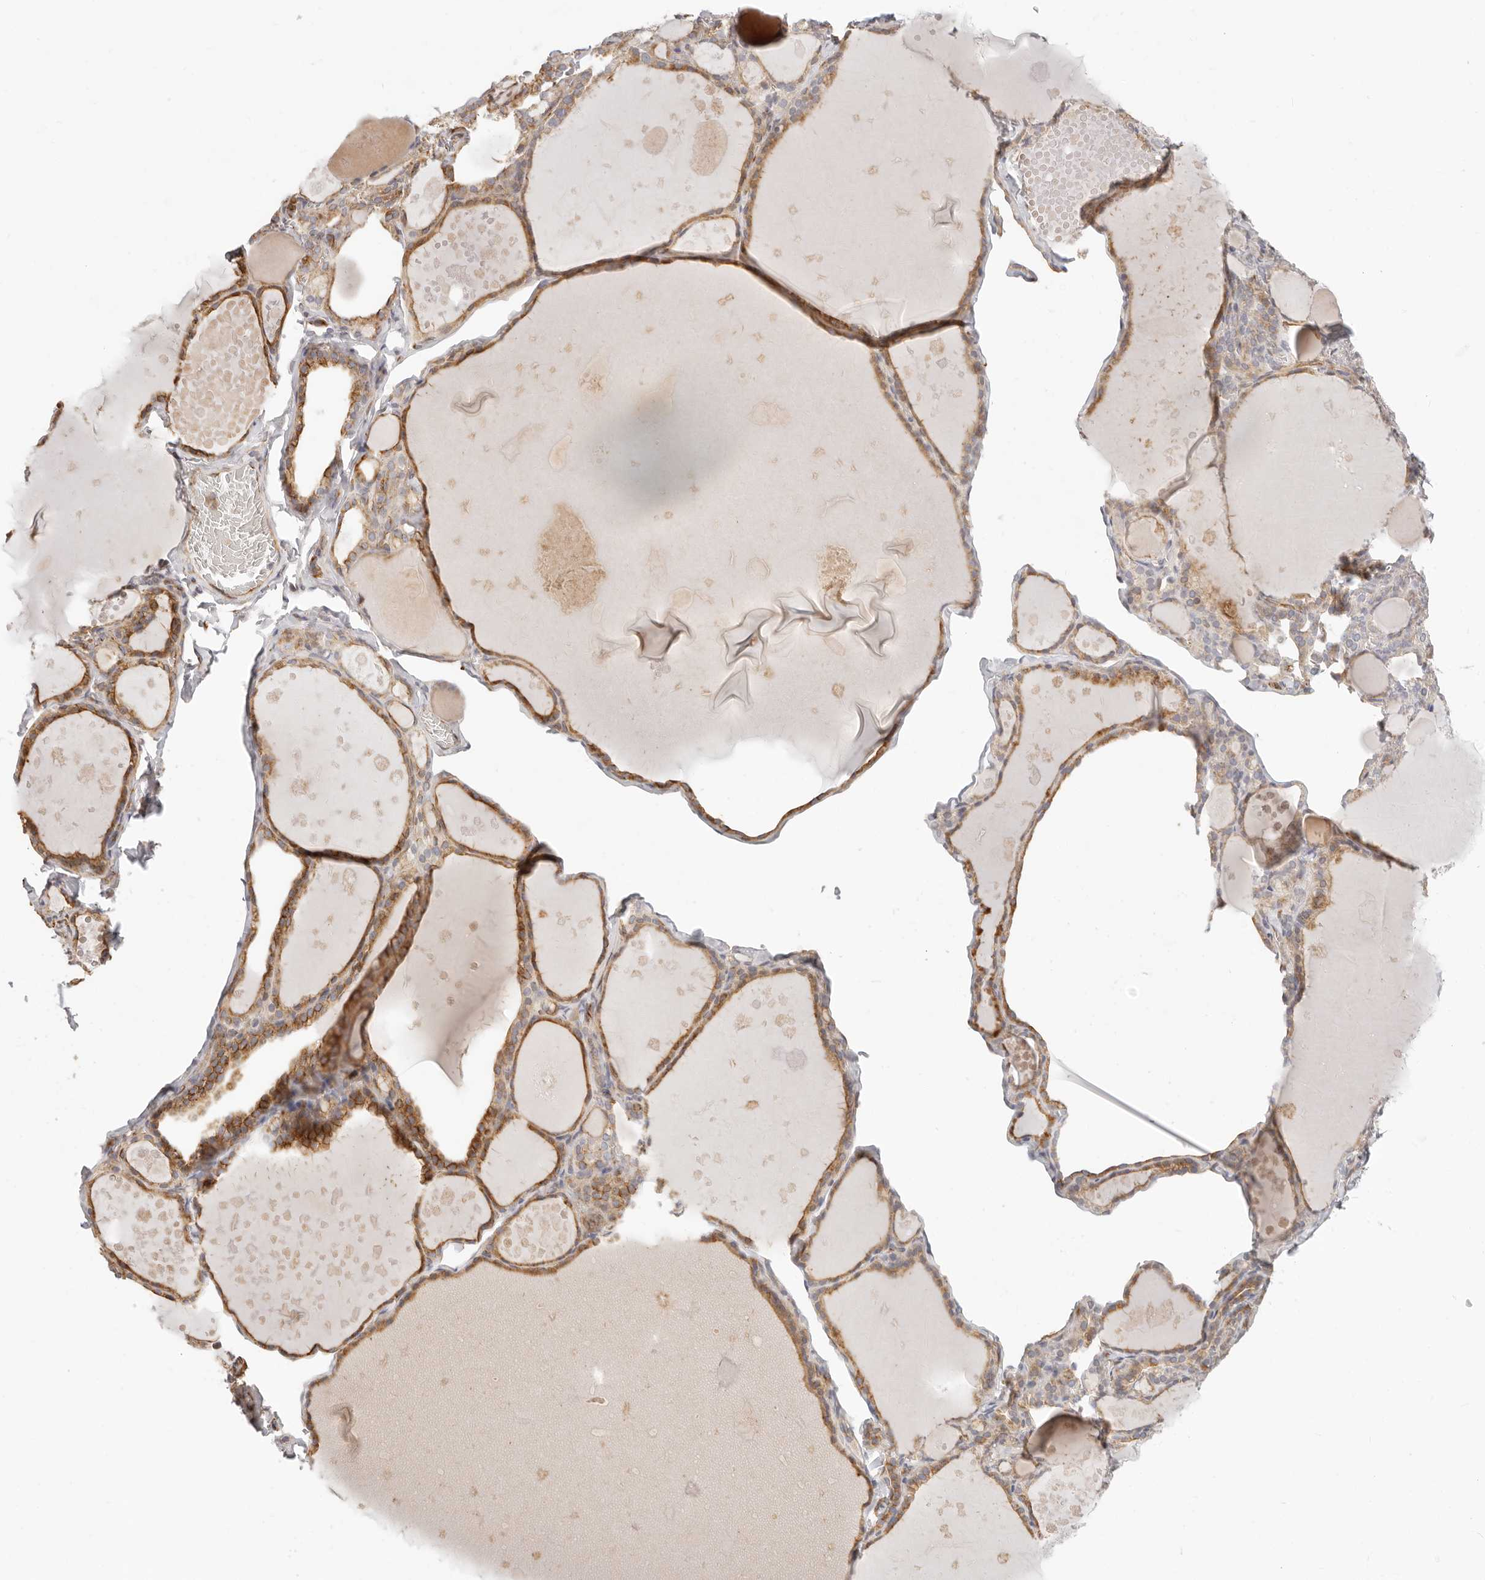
{"staining": {"intensity": "strong", "quantity": ">75%", "location": "cytoplasmic/membranous"}, "tissue": "thyroid gland", "cell_type": "Glandular cells", "image_type": "normal", "snomed": [{"axis": "morphology", "description": "Normal tissue, NOS"}, {"axis": "topography", "description": "Thyroid gland"}], "caption": "Thyroid gland stained with a brown dye exhibits strong cytoplasmic/membranous positive staining in about >75% of glandular cells.", "gene": "DTNBP1", "patient": {"sex": "male", "age": 56}}